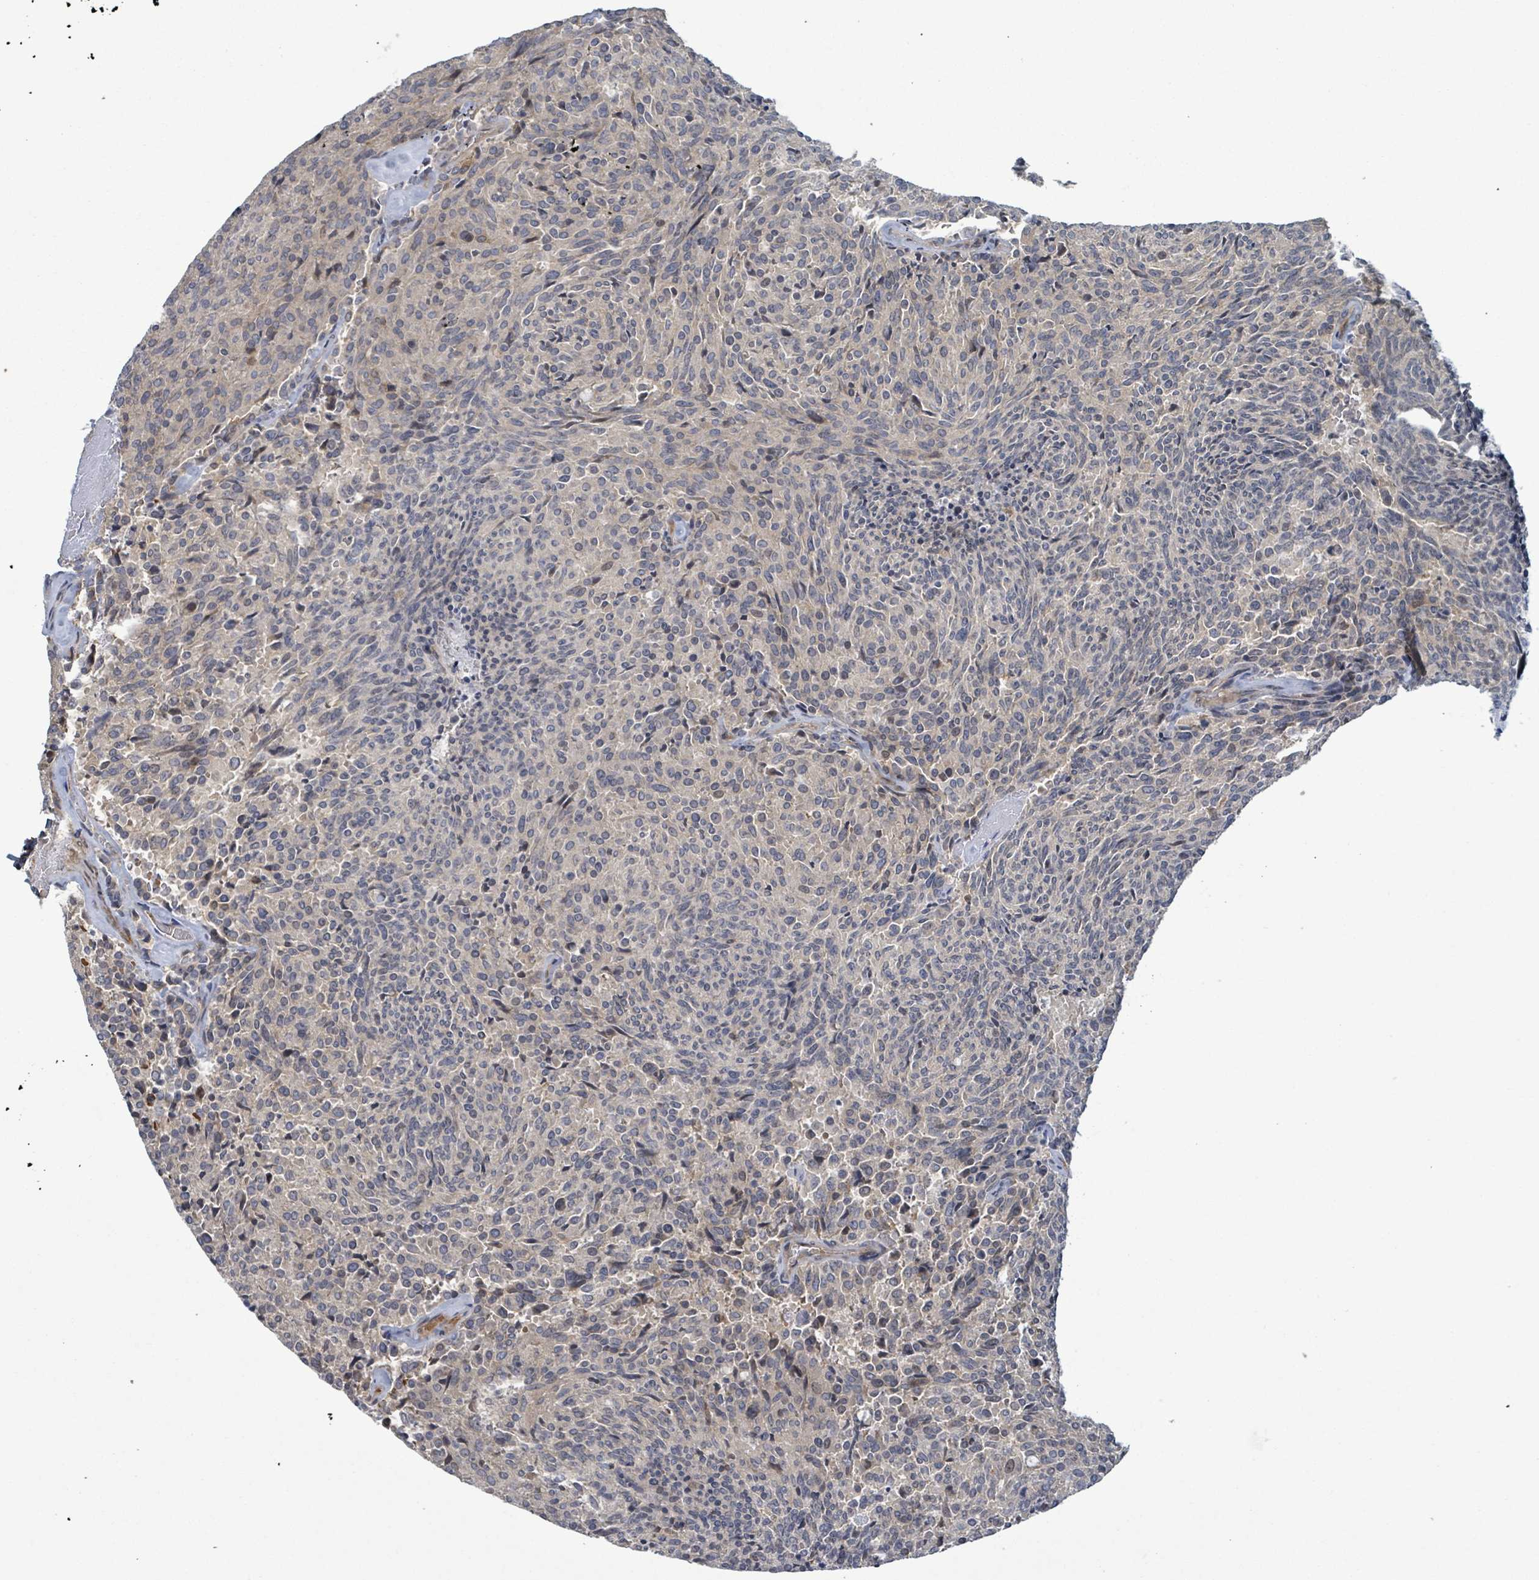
{"staining": {"intensity": "negative", "quantity": "none", "location": "none"}, "tissue": "carcinoid", "cell_type": "Tumor cells", "image_type": "cancer", "snomed": [{"axis": "morphology", "description": "Carcinoid, malignant, NOS"}, {"axis": "topography", "description": "Pancreas"}], "caption": "Immunohistochemistry of carcinoid displays no staining in tumor cells.", "gene": "MAP3K6", "patient": {"sex": "female", "age": 54}}